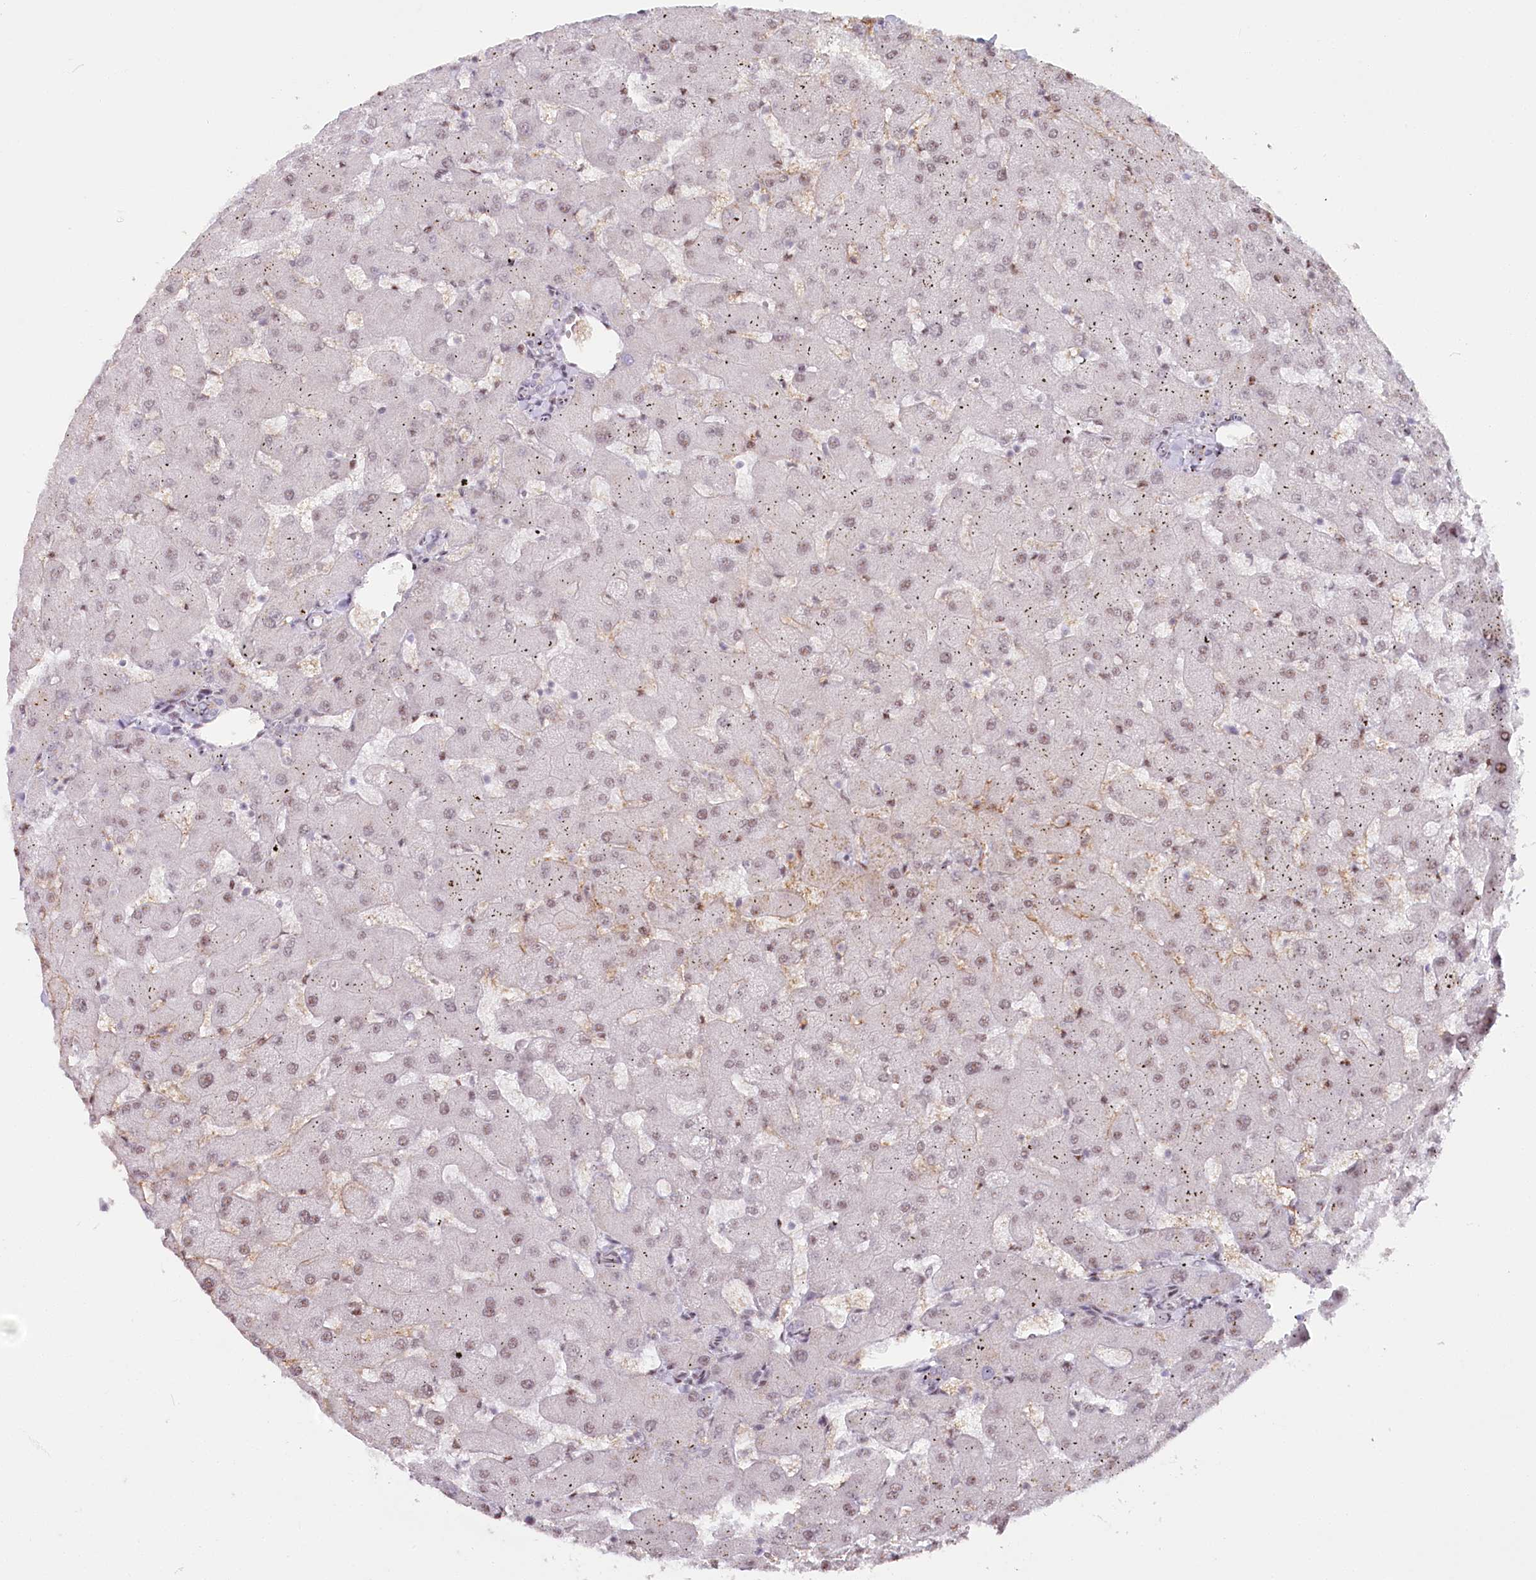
{"staining": {"intensity": "negative", "quantity": "none", "location": "none"}, "tissue": "liver", "cell_type": "Cholangiocytes", "image_type": "normal", "snomed": [{"axis": "morphology", "description": "Normal tissue, NOS"}, {"axis": "topography", "description": "Liver"}], "caption": "IHC histopathology image of unremarkable liver: human liver stained with DAB displays no significant protein staining in cholangiocytes. (Stains: DAB immunohistochemistry (IHC) with hematoxylin counter stain, Microscopy: brightfield microscopy at high magnification).", "gene": "ABHD8", "patient": {"sex": "female", "age": 63}}